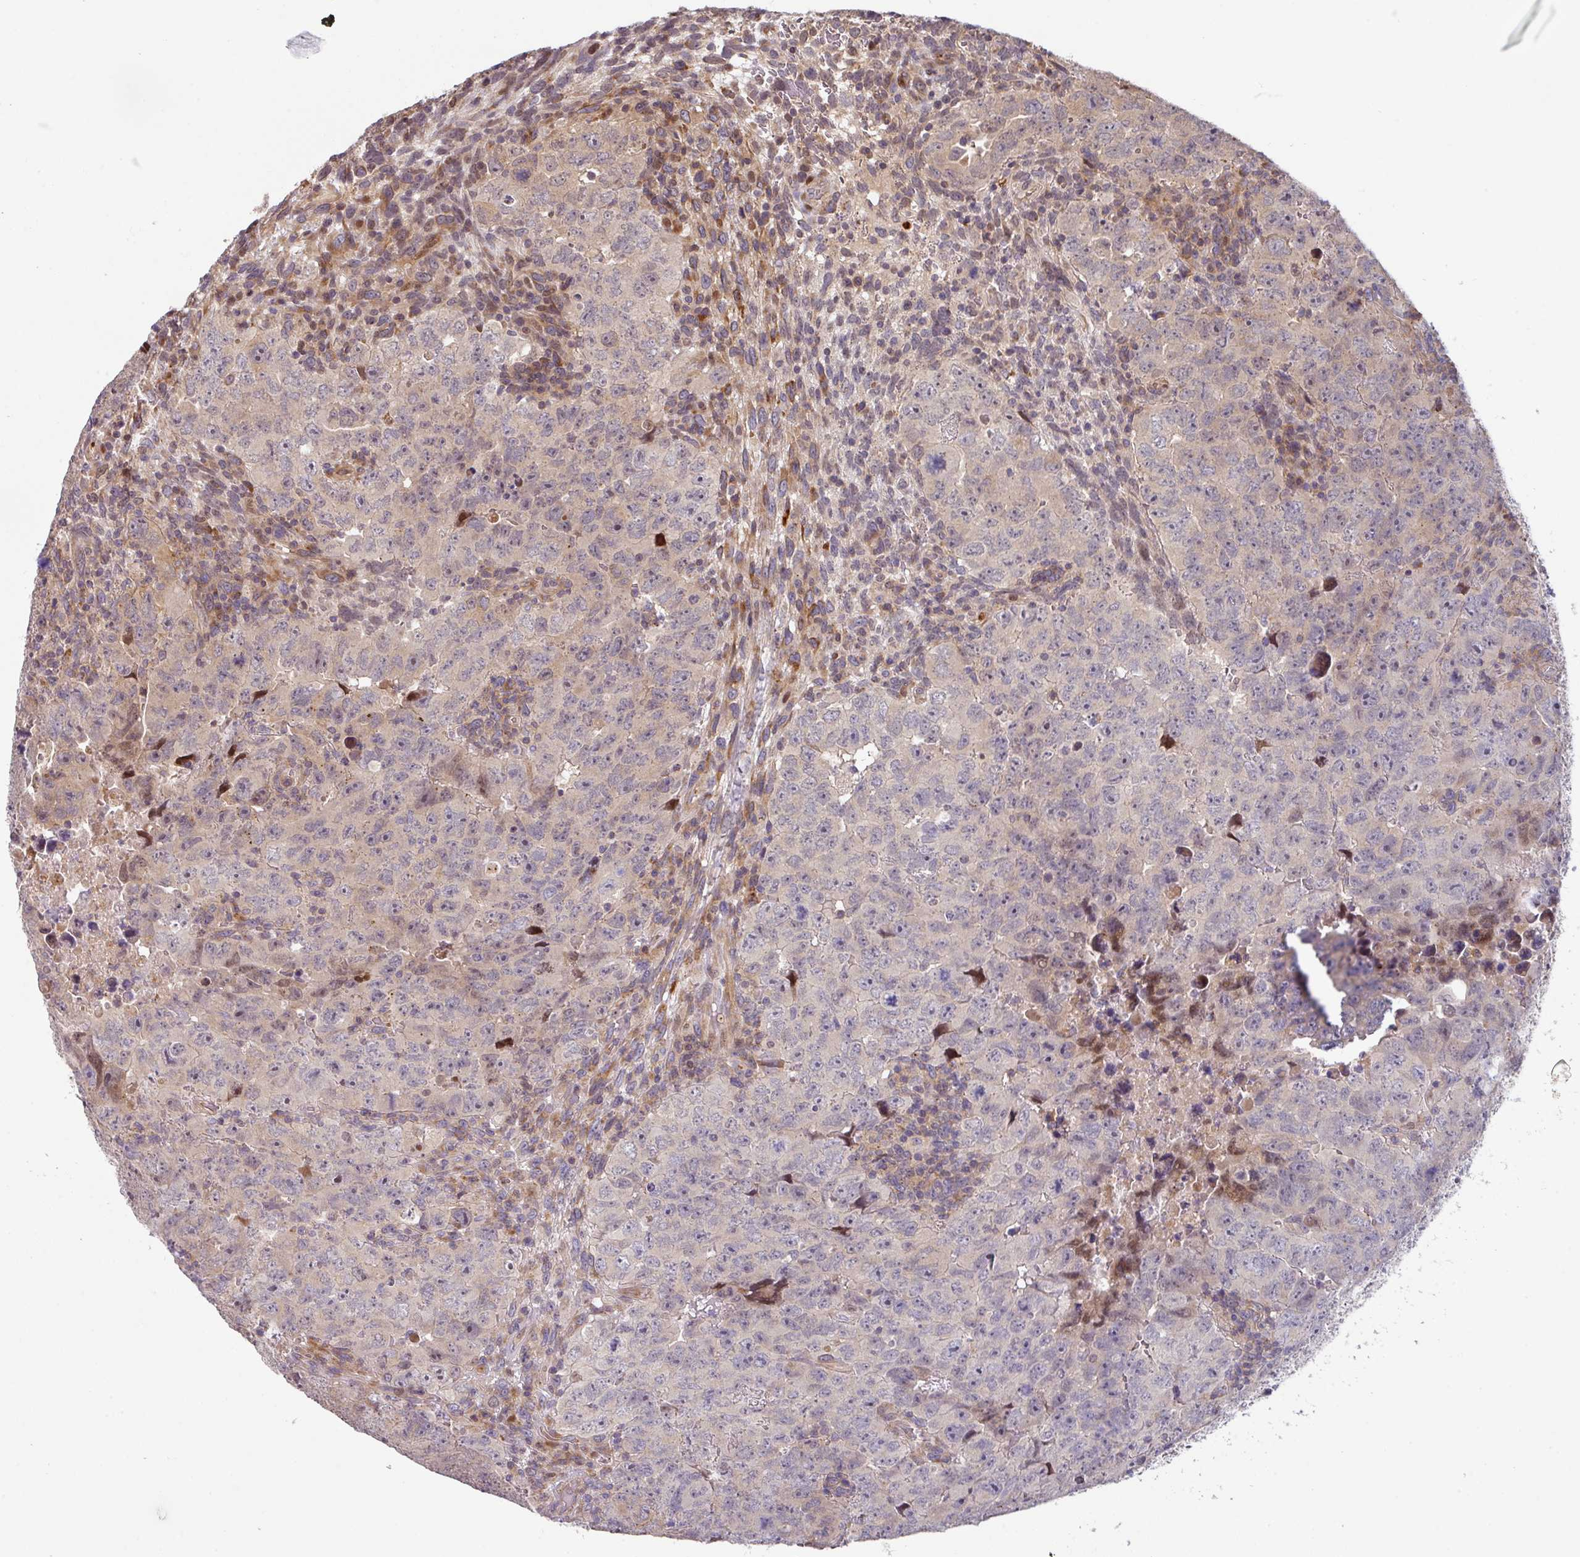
{"staining": {"intensity": "weak", "quantity": "<25%", "location": "cytoplasmic/membranous"}, "tissue": "testis cancer", "cell_type": "Tumor cells", "image_type": "cancer", "snomed": [{"axis": "morphology", "description": "Carcinoma, Embryonal, NOS"}, {"axis": "topography", "description": "Testis"}], "caption": "Testis embryonal carcinoma stained for a protein using immunohistochemistry shows no positivity tumor cells.", "gene": "CASP2", "patient": {"sex": "male", "age": 24}}